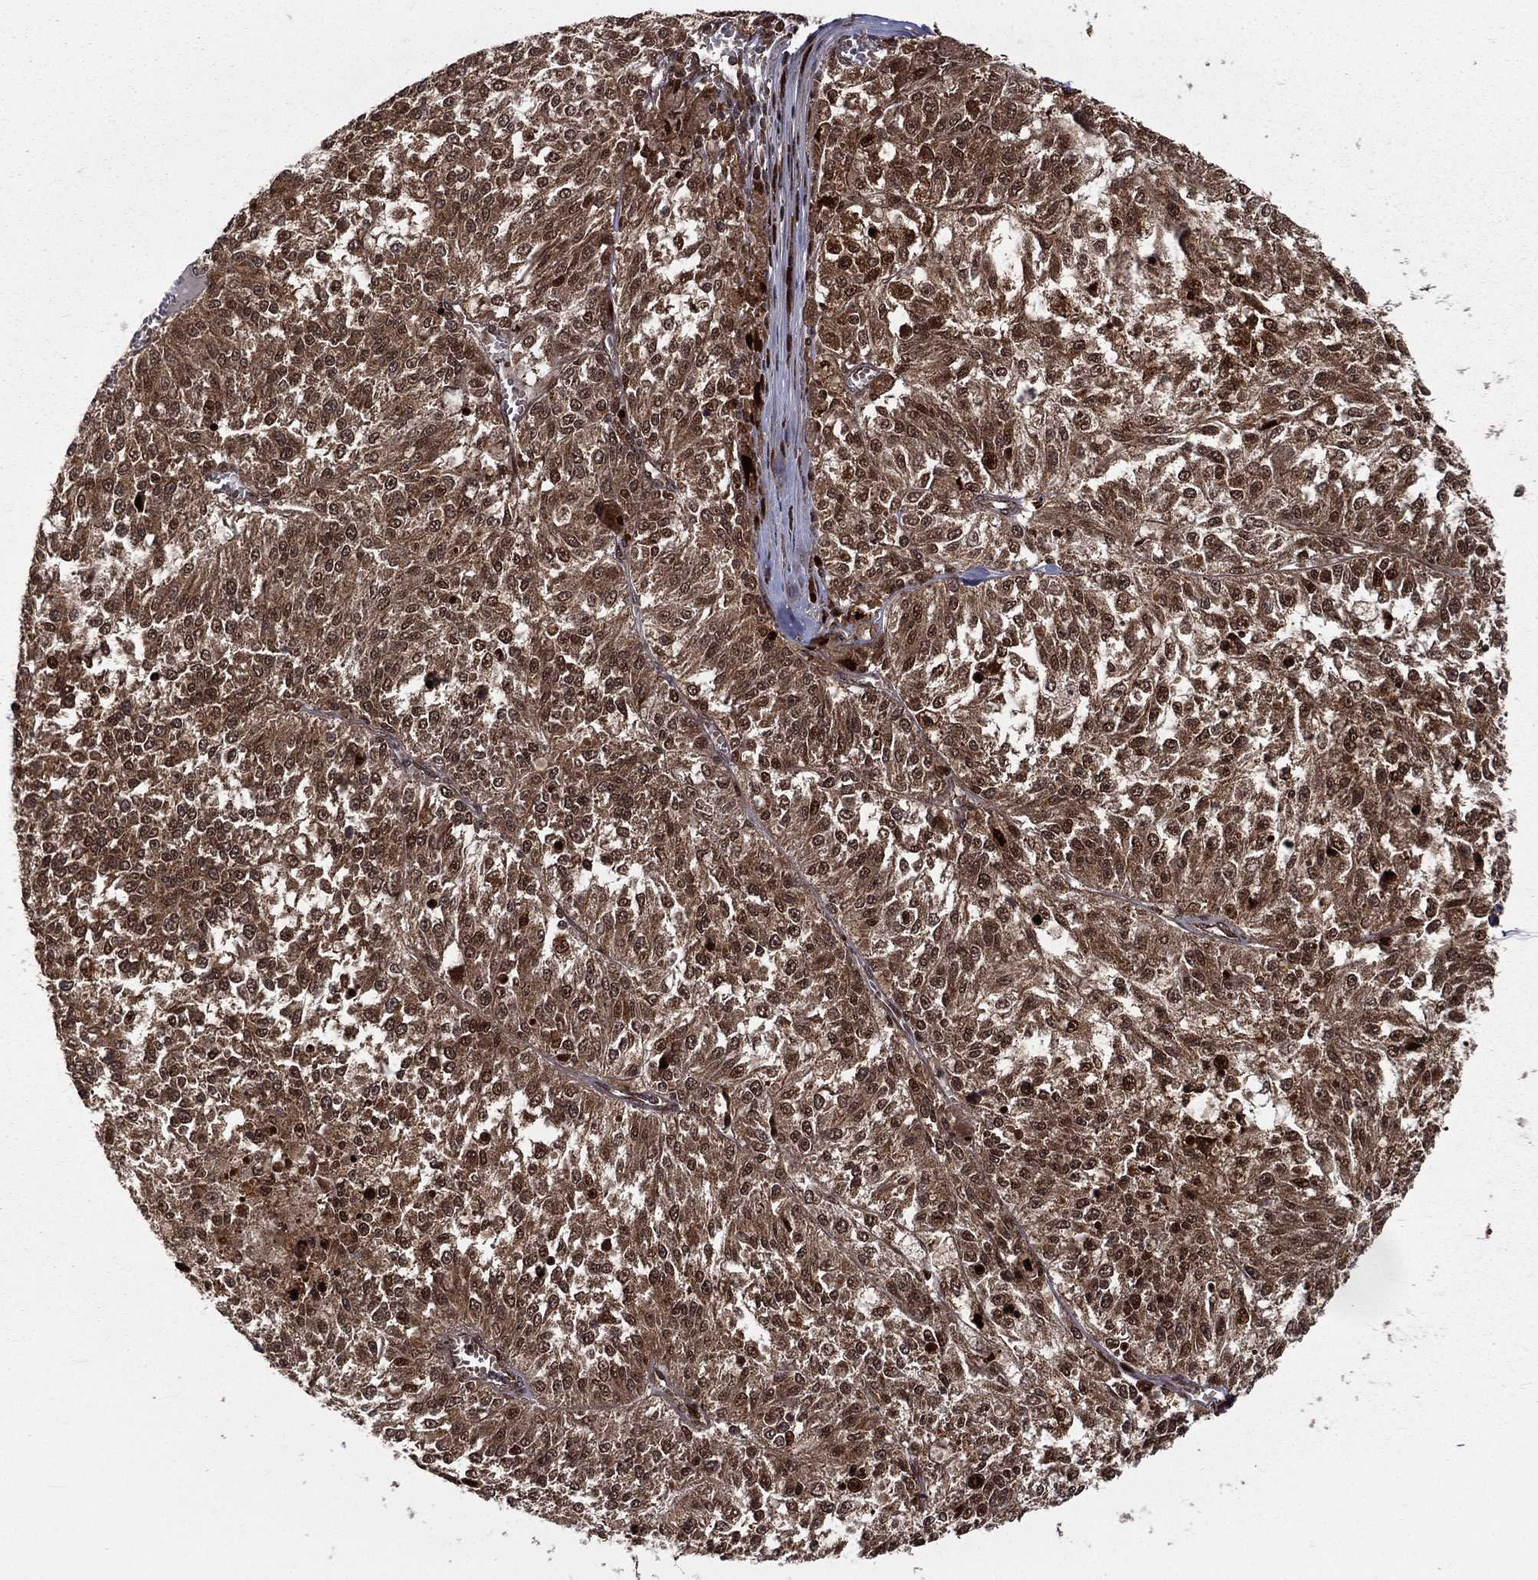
{"staining": {"intensity": "strong", "quantity": ">75%", "location": "cytoplasmic/membranous,nuclear"}, "tissue": "melanoma", "cell_type": "Tumor cells", "image_type": "cancer", "snomed": [{"axis": "morphology", "description": "Malignant melanoma, Metastatic site"}, {"axis": "topography", "description": "Lymph node"}], "caption": "Human melanoma stained with a brown dye demonstrates strong cytoplasmic/membranous and nuclear positive positivity in approximately >75% of tumor cells.", "gene": "MDM2", "patient": {"sex": "female", "age": 64}}